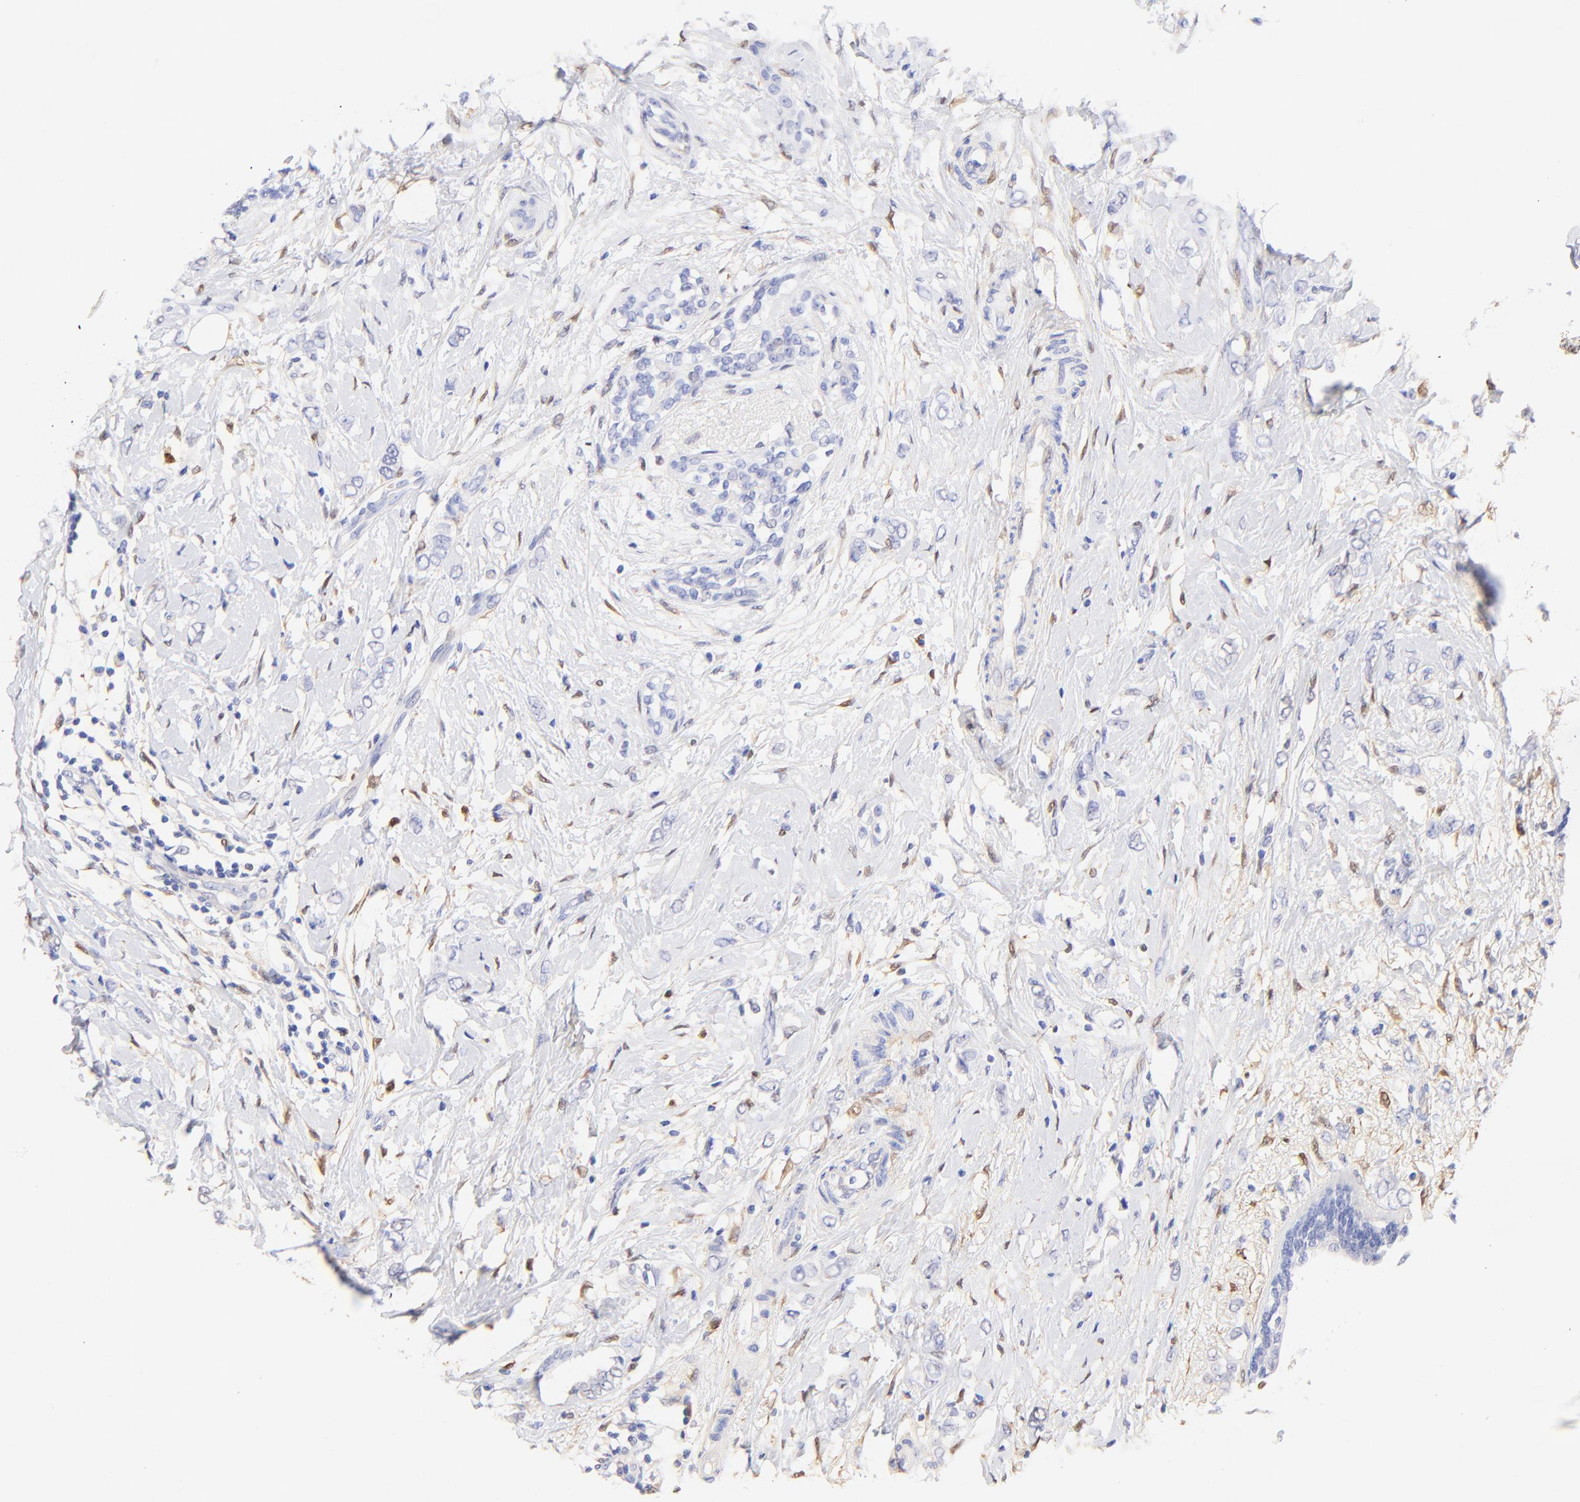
{"staining": {"intensity": "negative", "quantity": "none", "location": "none"}, "tissue": "breast cancer", "cell_type": "Tumor cells", "image_type": "cancer", "snomed": [{"axis": "morphology", "description": "Normal tissue, NOS"}, {"axis": "morphology", "description": "Lobular carcinoma"}, {"axis": "topography", "description": "Breast"}], "caption": "IHC photomicrograph of neoplastic tissue: human breast cancer (lobular carcinoma) stained with DAB (3,3'-diaminobenzidine) displays no significant protein positivity in tumor cells.", "gene": "ALDH1A1", "patient": {"sex": "female", "age": 47}}